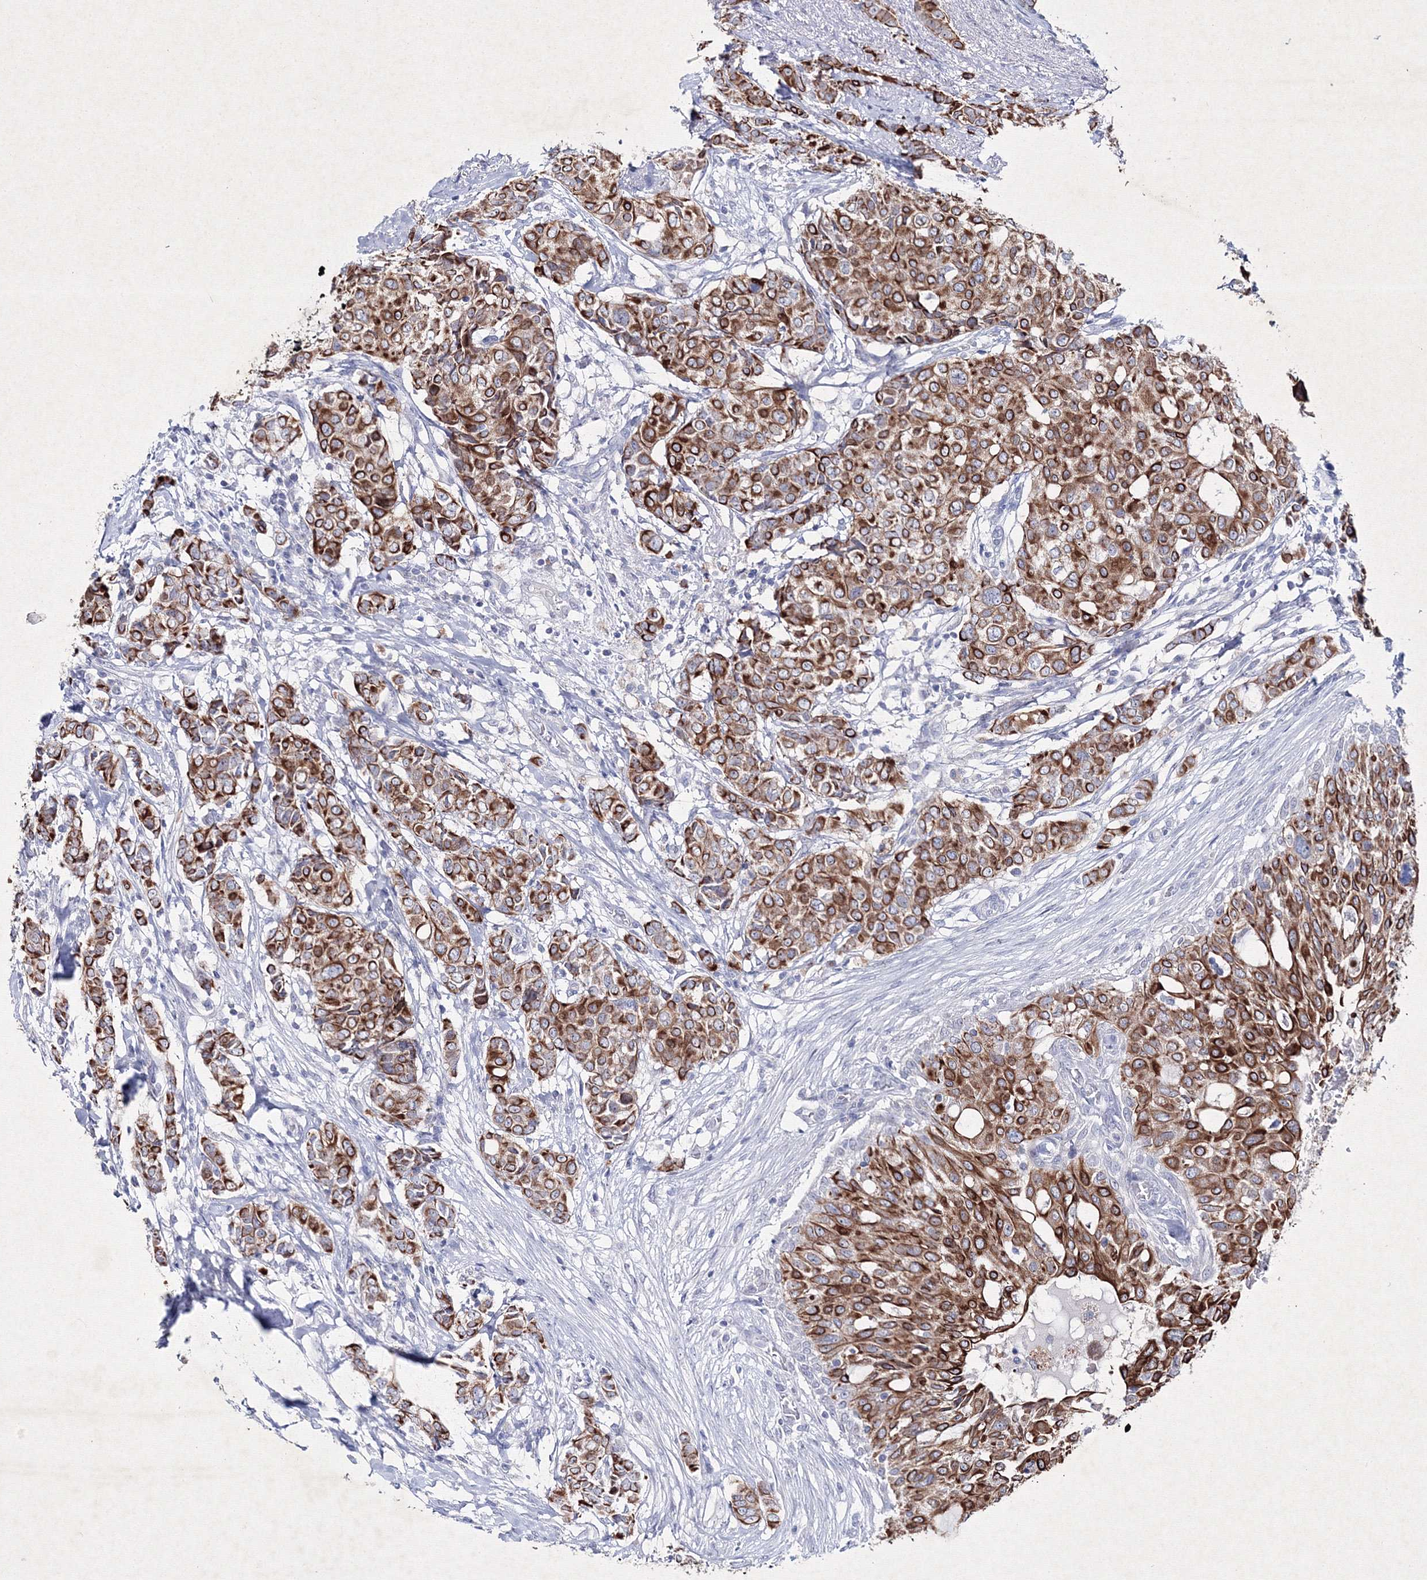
{"staining": {"intensity": "strong", "quantity": ">75%", "location": "cytoplasmic/membranous"}, "tissue": "breast cancer", "cell_type": "Tumor cells", "image_type": "cancer", "snomed": [{"axis": "morphology", "description": "Lobular carcinoma"}, {"axis": "topography", "description": "Breast"}], "caption": "This image shows breast lobular carcinoma stained with immunohistochemistry (IHC) to label a protein in brown. The cytoplasmic/membranous of tumor cells show strong positivity for the protein. Nuclei are counter-stained blue.", "gene": "SMIM29", "patient": {"sex": "female", "age": 51}}